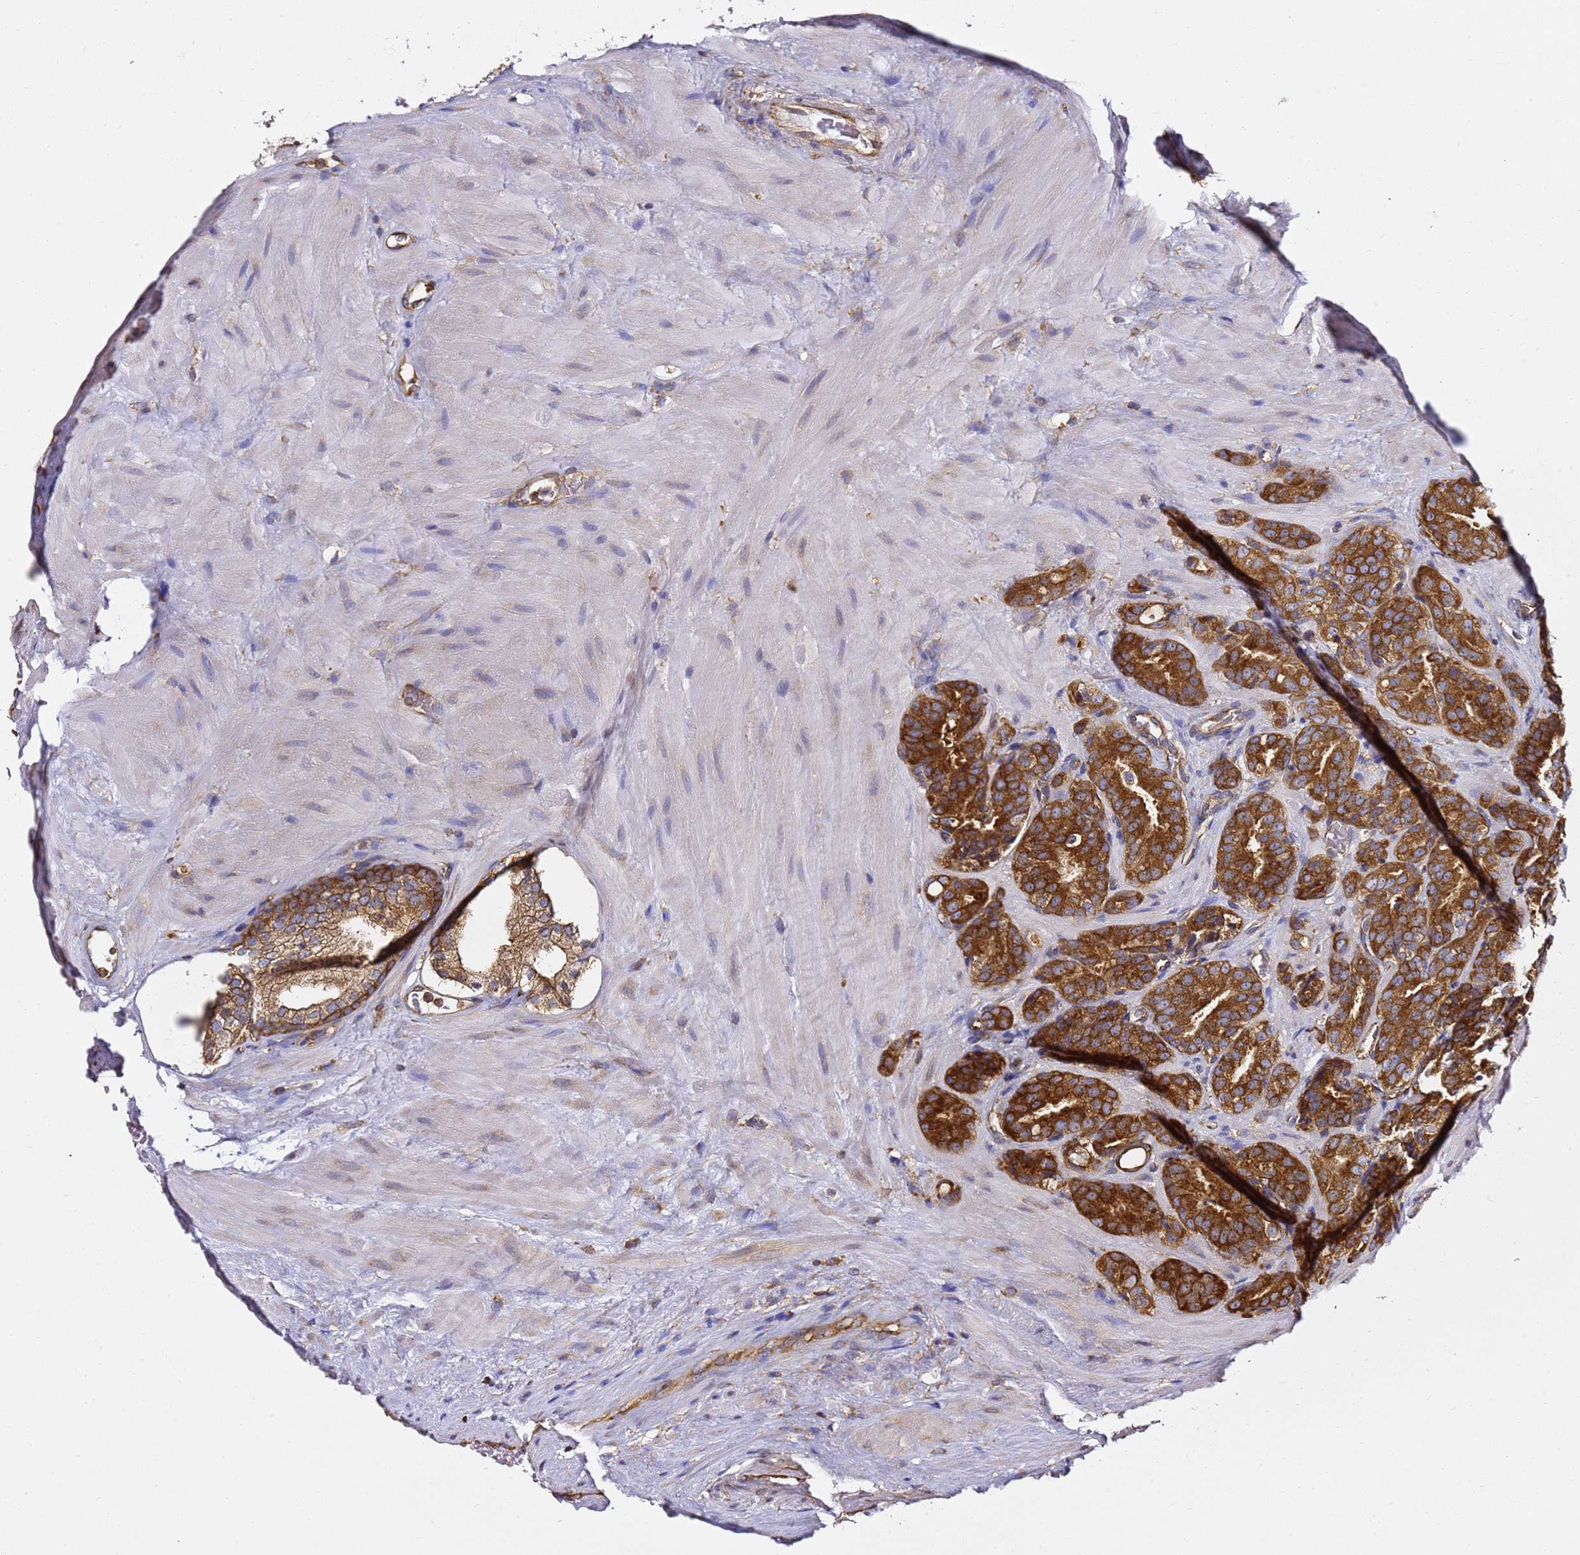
{"staining": {"intensity": "strong", "quantity": ">75%", "location": "cytoplasmic/membranous"}, "tissue": "prostate cancer", "cell_type": "Tumor cells", "image_type": "cancer", "snomed": [{"axis": "morphology", "description": "Adenocarcinoma, High grade"}, {"axis": "topography", "description": "Prostate"}], "caption": "Strong cytoplasmic/membranous protein staining is present in approximately >75% of tumor cells in prostate cancer (high-grade adenocarcinoma).", "gene": "TPST1", "patient": {"sex": "male", "age": 63}}